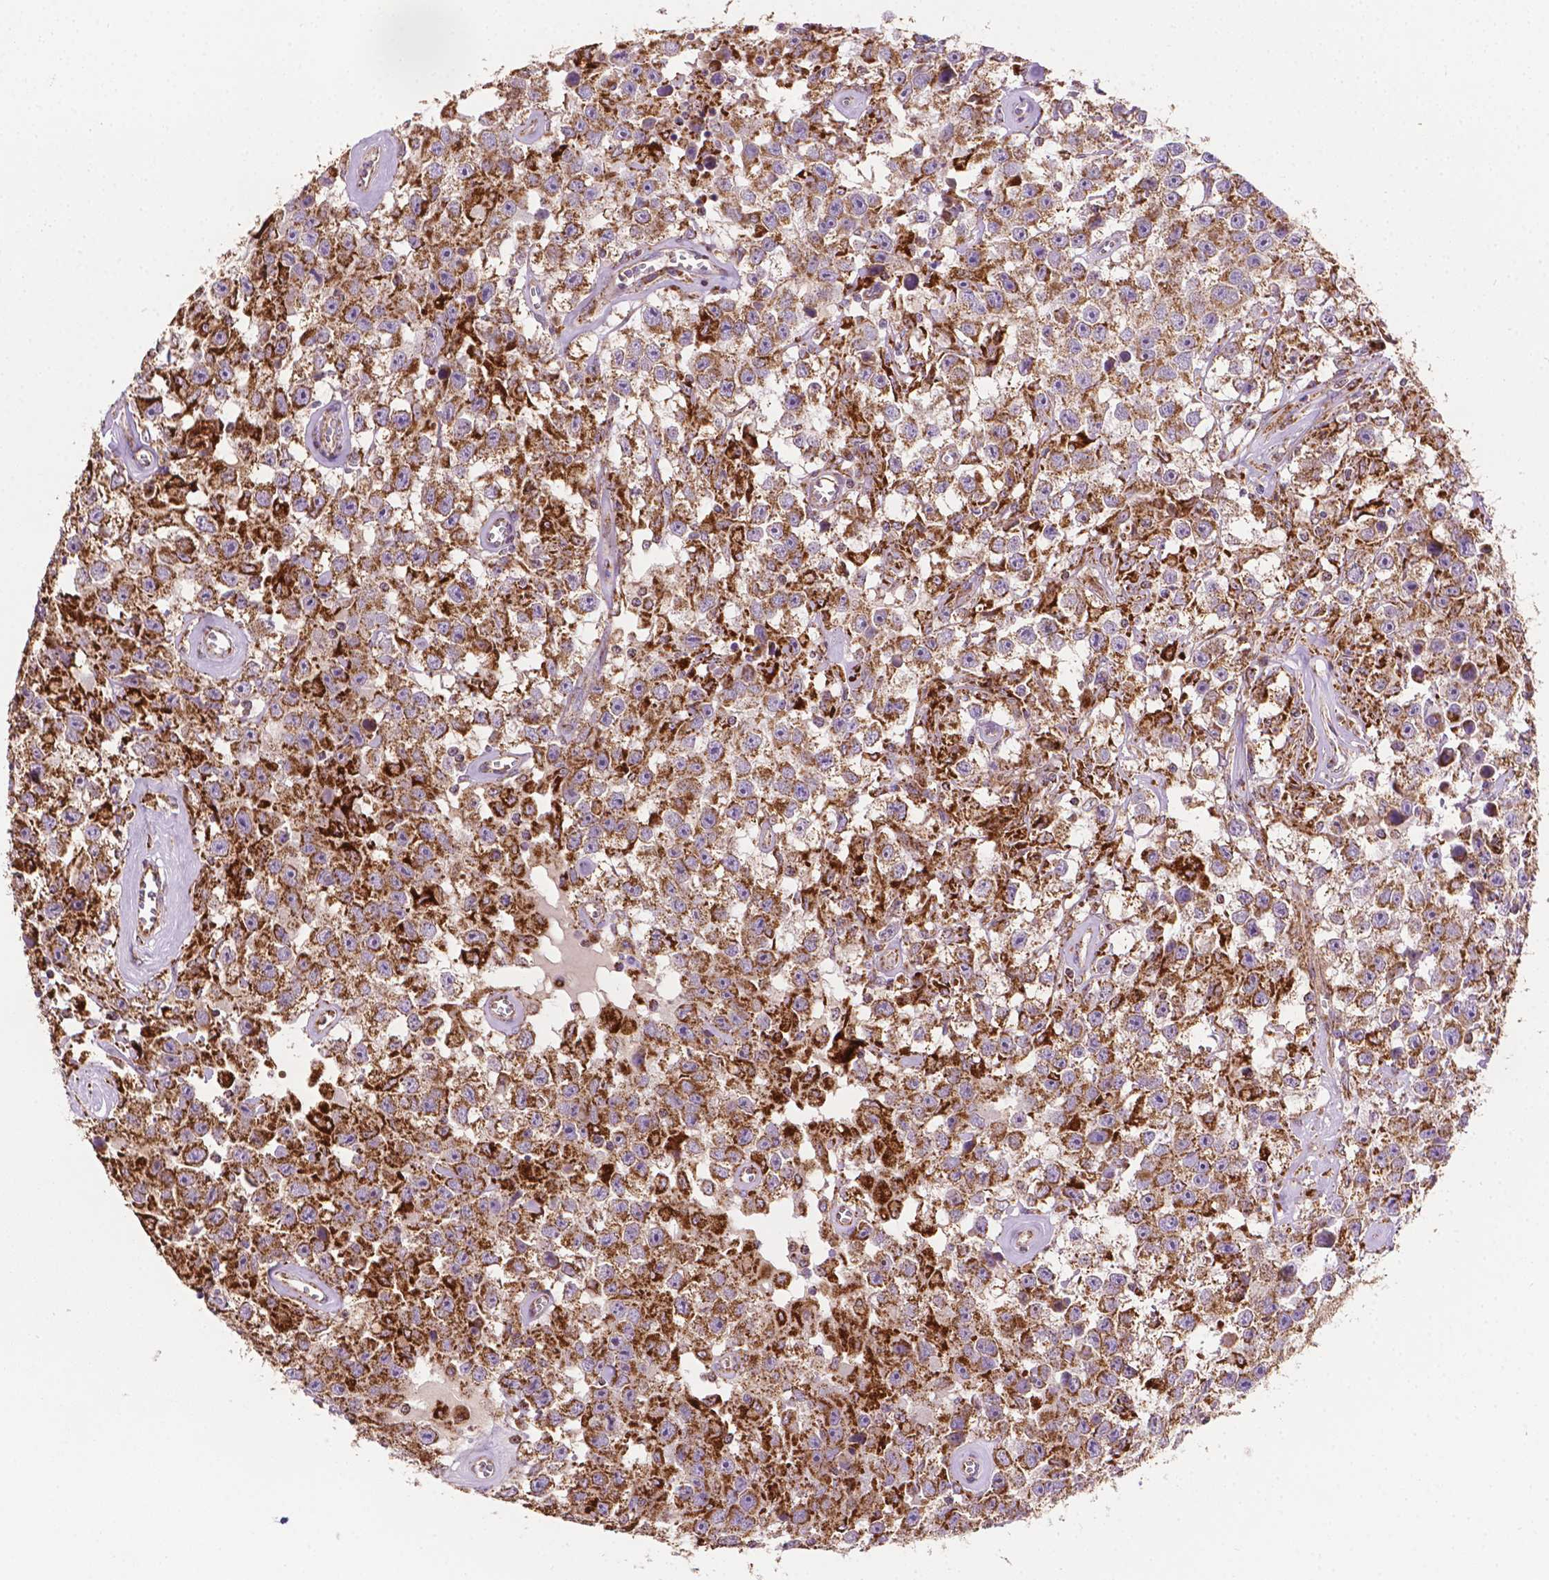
{"staining": {"intensity": "strong", "quantity": ">75%", "location": "cytoplasmic/membranous"}, "tissue": "testis cancer", "cell_type": "Tumor cells", "image_type": "cancer", "snomed": [{"axis": "morphology", "description": "Seminoma, NOS"}, {"axis": "topography", "description": "Testis"}], "caption": "Testis cancer was stained to show a protein in brown. There is high levels of strong cytoplasmic/membranous expression in about >75% of tumor cells. (IHC, brightfield microscopy, high magnification).", "gene": "ILVBL", "patient": {"sex": "male", "age": 43}}